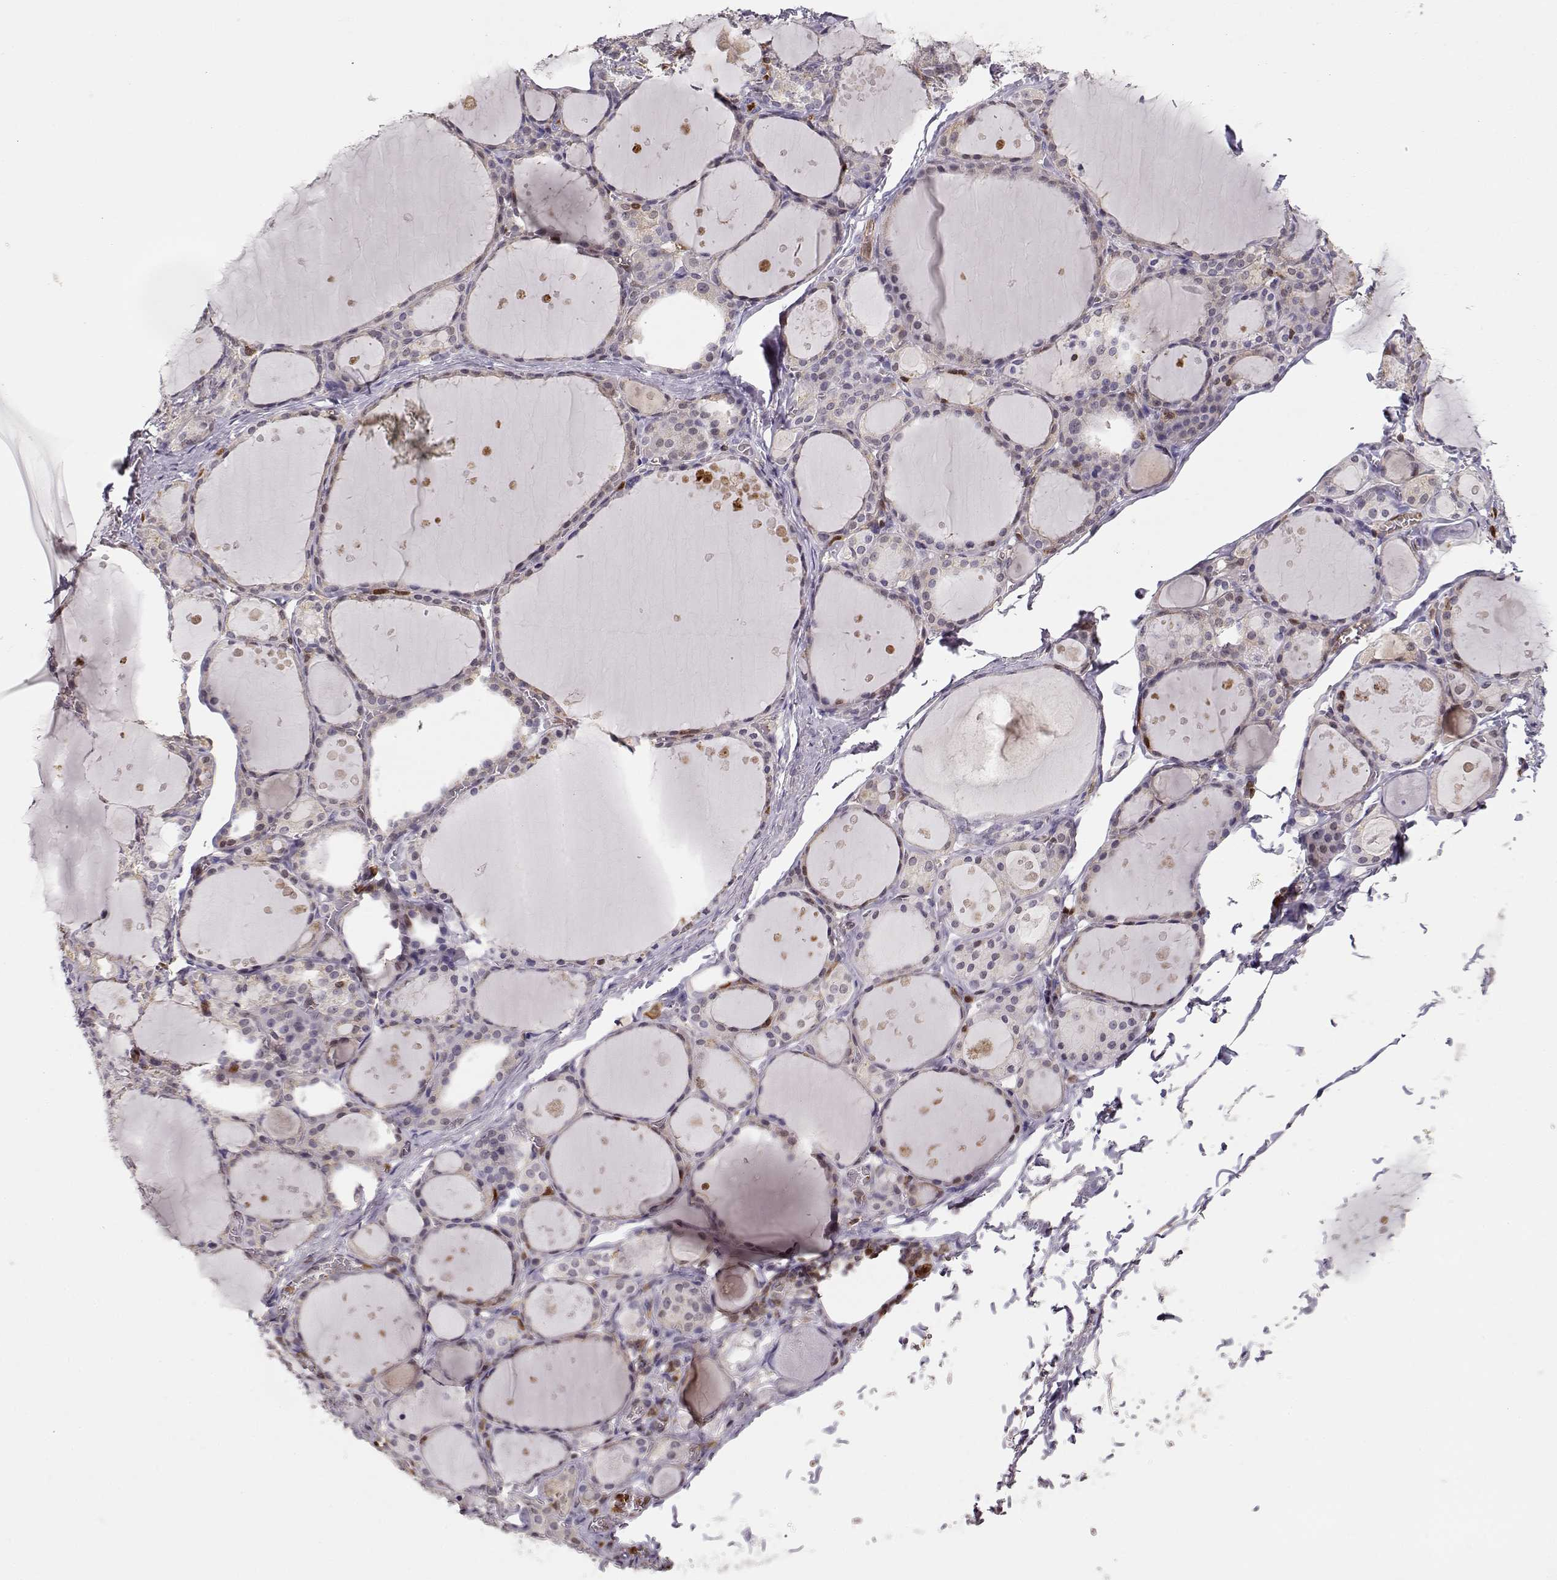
{"staining": {"intensity": "negative", "quantity": "none", "location": "none"}, "tissue": "thyroid gland", "cell_type": "Glandular cells", "image_type": "normal", "snomed": [{"axis": "morphology", "description": "Normal tissue, NOS"}, {"axis": "topography", "description": "Thyroid gland"}], "caption": "Photomicrograph shows no protein expression in glandular cells of unremarkable thyroid gland.", "gene": "PNP", "patient": {"sex": "male", "age": 68}}